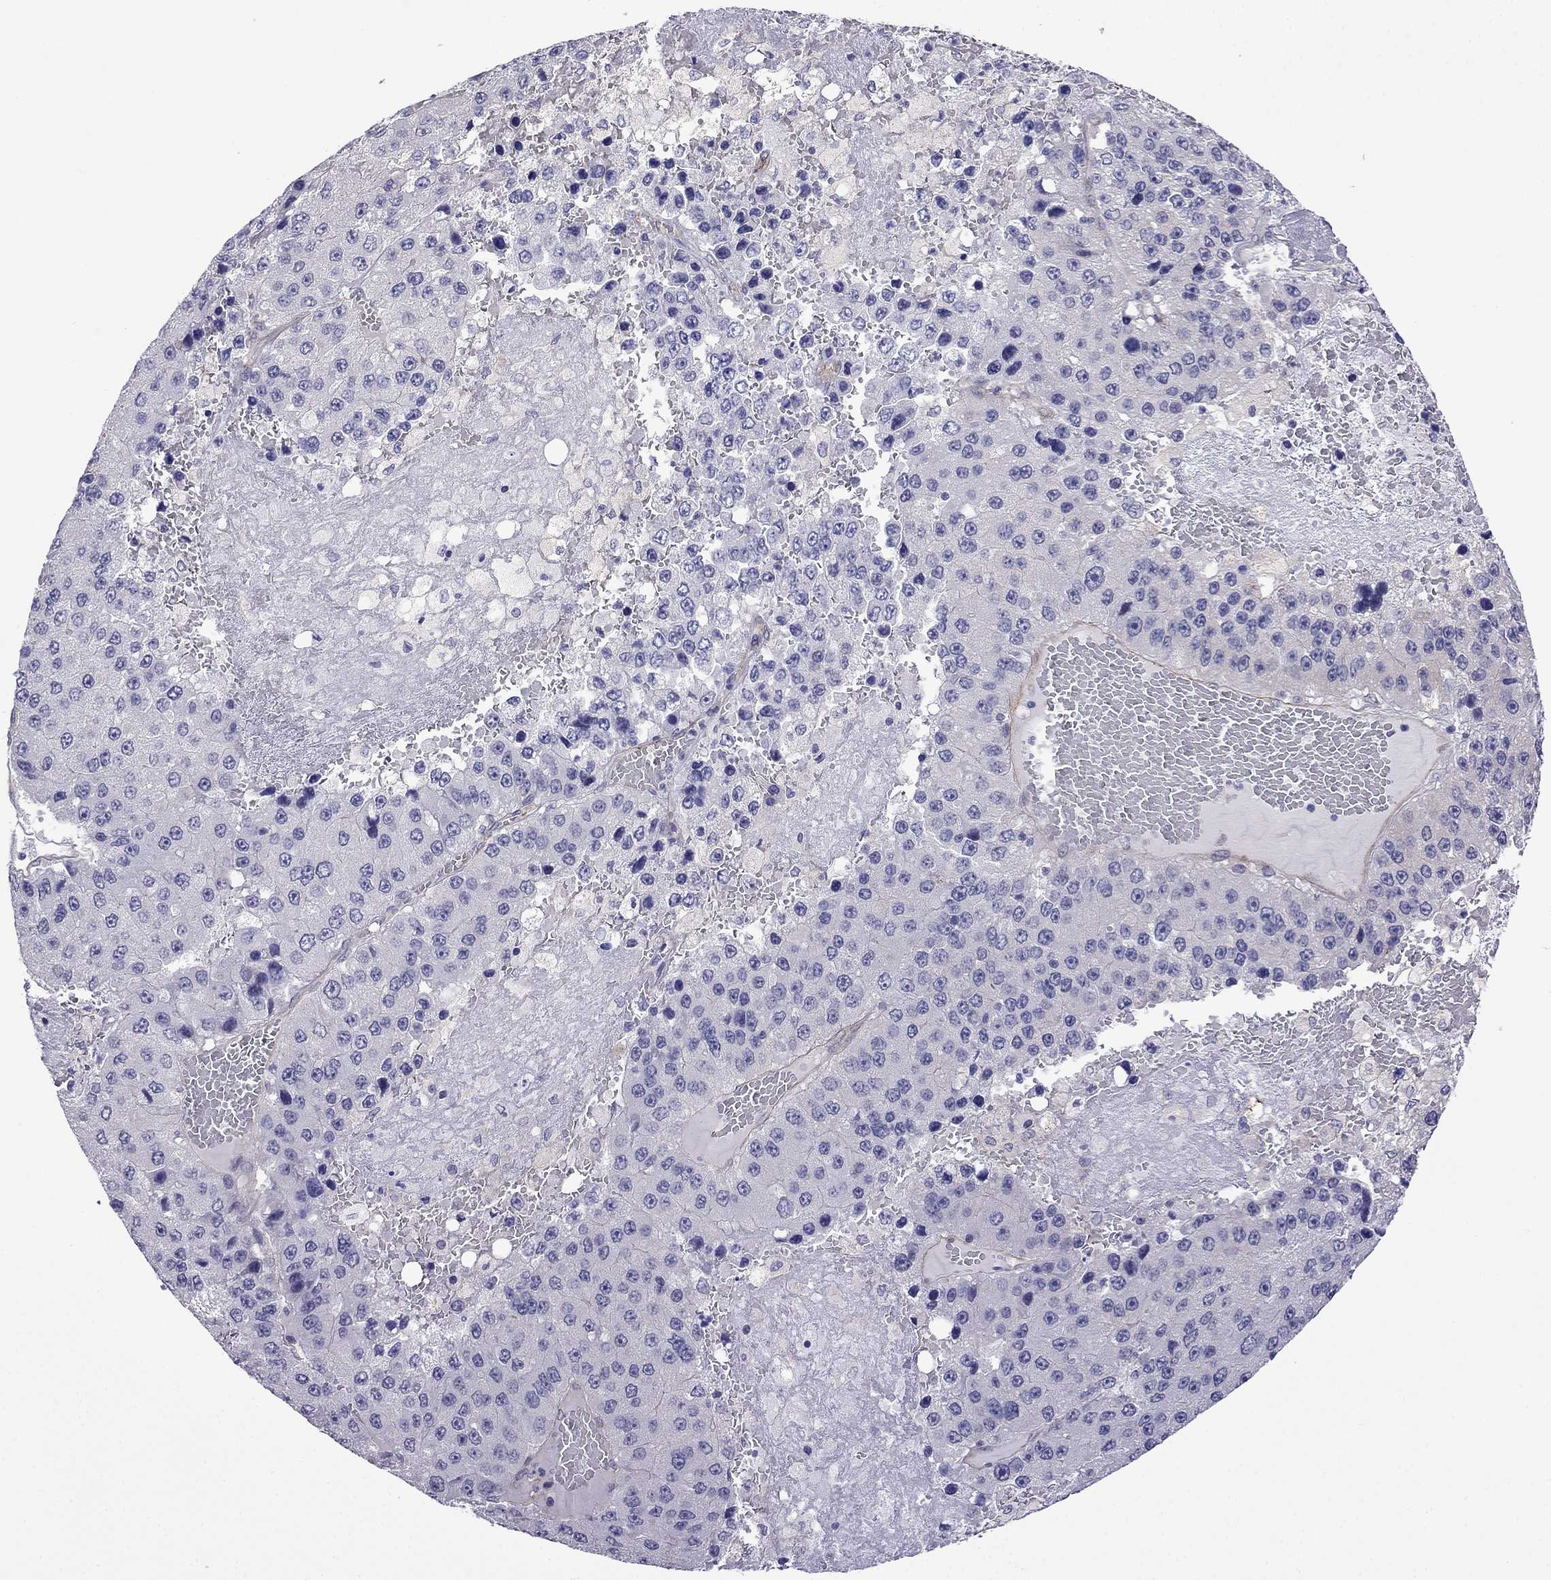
{"staining": {"intensity": "negative", "quantity": "none", "location": "none"}, "tissue": "liver cancer", "cell_type": "Tumor cells", "image_type": "cancer", "snomed": [{"axis": "morphology", "description": "Carcinoma, Hepatocellular, NOS"}, {"axis": "topography", "description": "Liver"}], "caption": "DAB (3,3'-diaminobenzidine) immunohistochemical staining of human hepatocellular carcinoma (liver) shows no significant positivity in tumor cells. (DAB (3,3'-diaminobenzidine) IHC visualized using brightfield microscopy, high magnification).", "gene": "SCNN1D", "patient": {"sex": "female", "age": 73}}